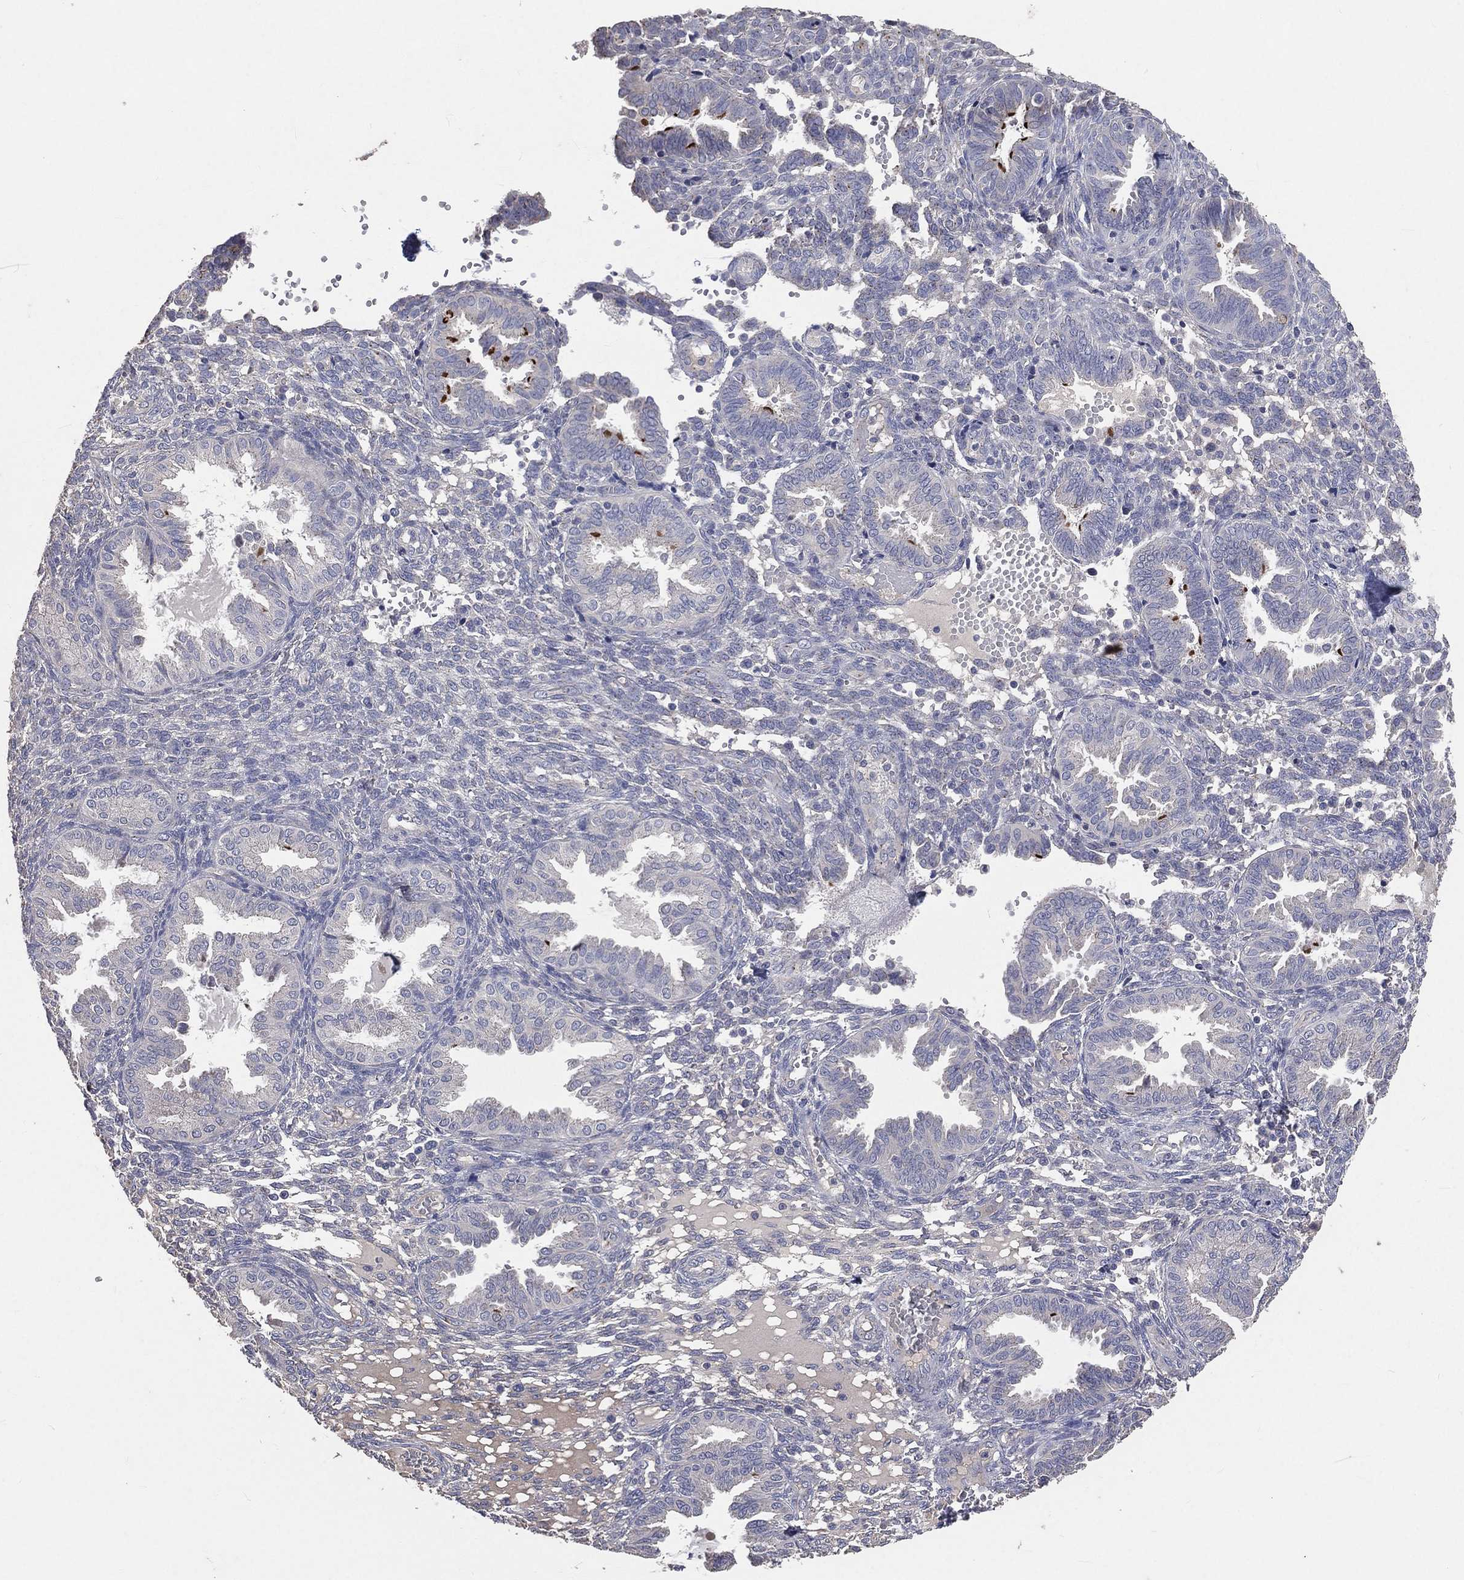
{"staining": {"intensity": "negative", "quantity": "none", "location": "none"}, "tissue": "endometrium", "cell_type": "Cells in endometrial stroma", "image_type": "normal", "snomed": [{"axis": "morphology", "description": "Normal tissue, NOS"}, {"axis": "topography", "description": "Endometrium"}], "caption": "Photomicrograph shows no significant protein expression in cells in endometrial stroma of benign endometrium. (DAB (3,3'-diaminobenzidine) immunohistochemistry, high magnification).", "gene": "CROCC", "patient": {"sex": "female", "age": 42}}